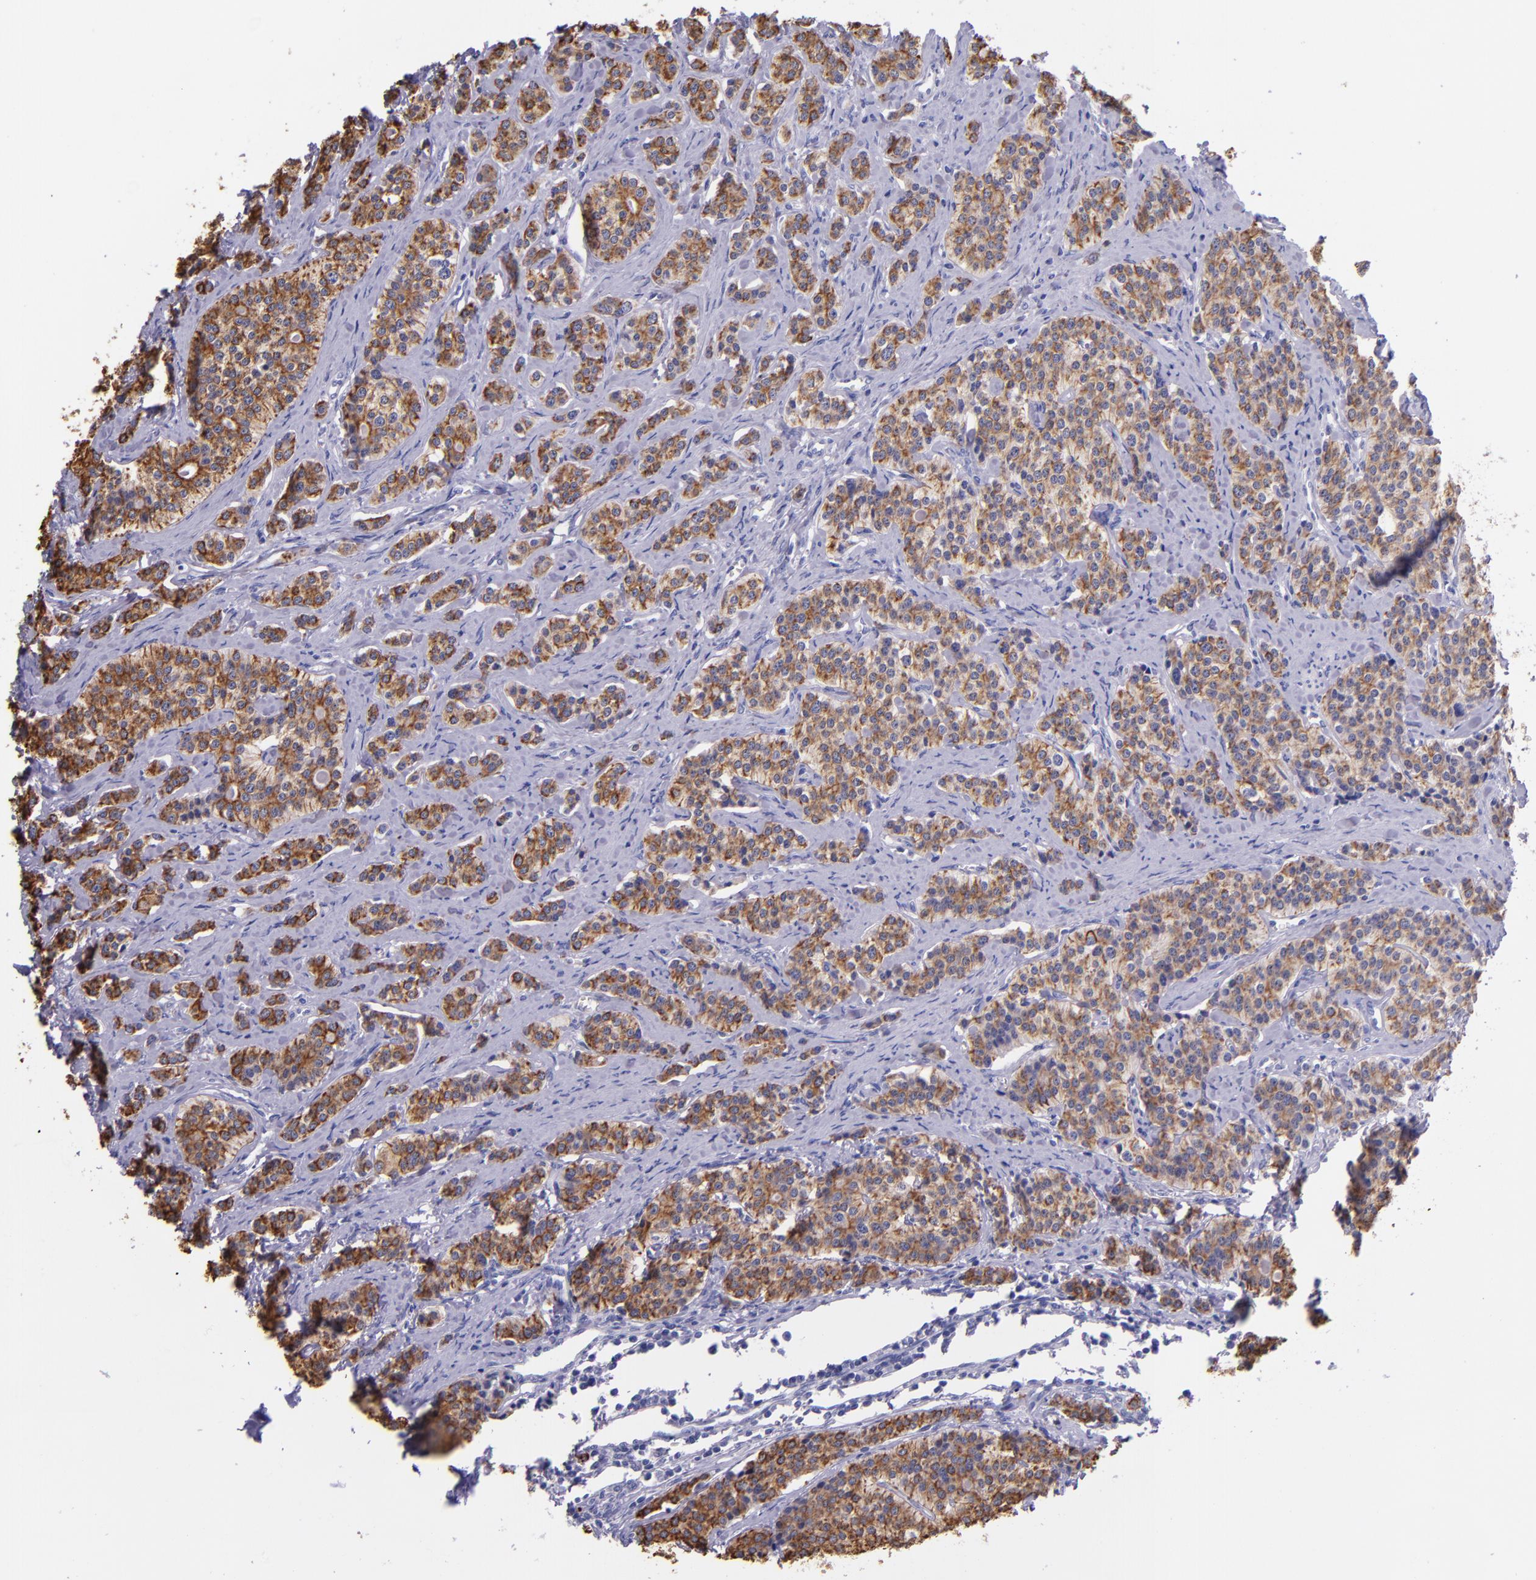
{"staining": {"intensity": "strong", "quantity": ">75%", "location": "cytoplasmic/membranous"}, "tissue": "carcinoid", "cell_type": "Tumor cells", "image_type": "cancer", "snomed": [{"axis": "morphology", "description": "Carcinoid, malignant, NOS"}, {"axis": "topography", "description": "Small intestine"}], "caption": "DAB (3,3'-diaminobenzidine) immunohistochemical staining of human carcinoid (malignant) demonstrates strong cytoplasmic/membranous protein positivity in about >75% of tumor cells.", "gene": "KRT4", "patient": {"sex": "male", "age": 63}}